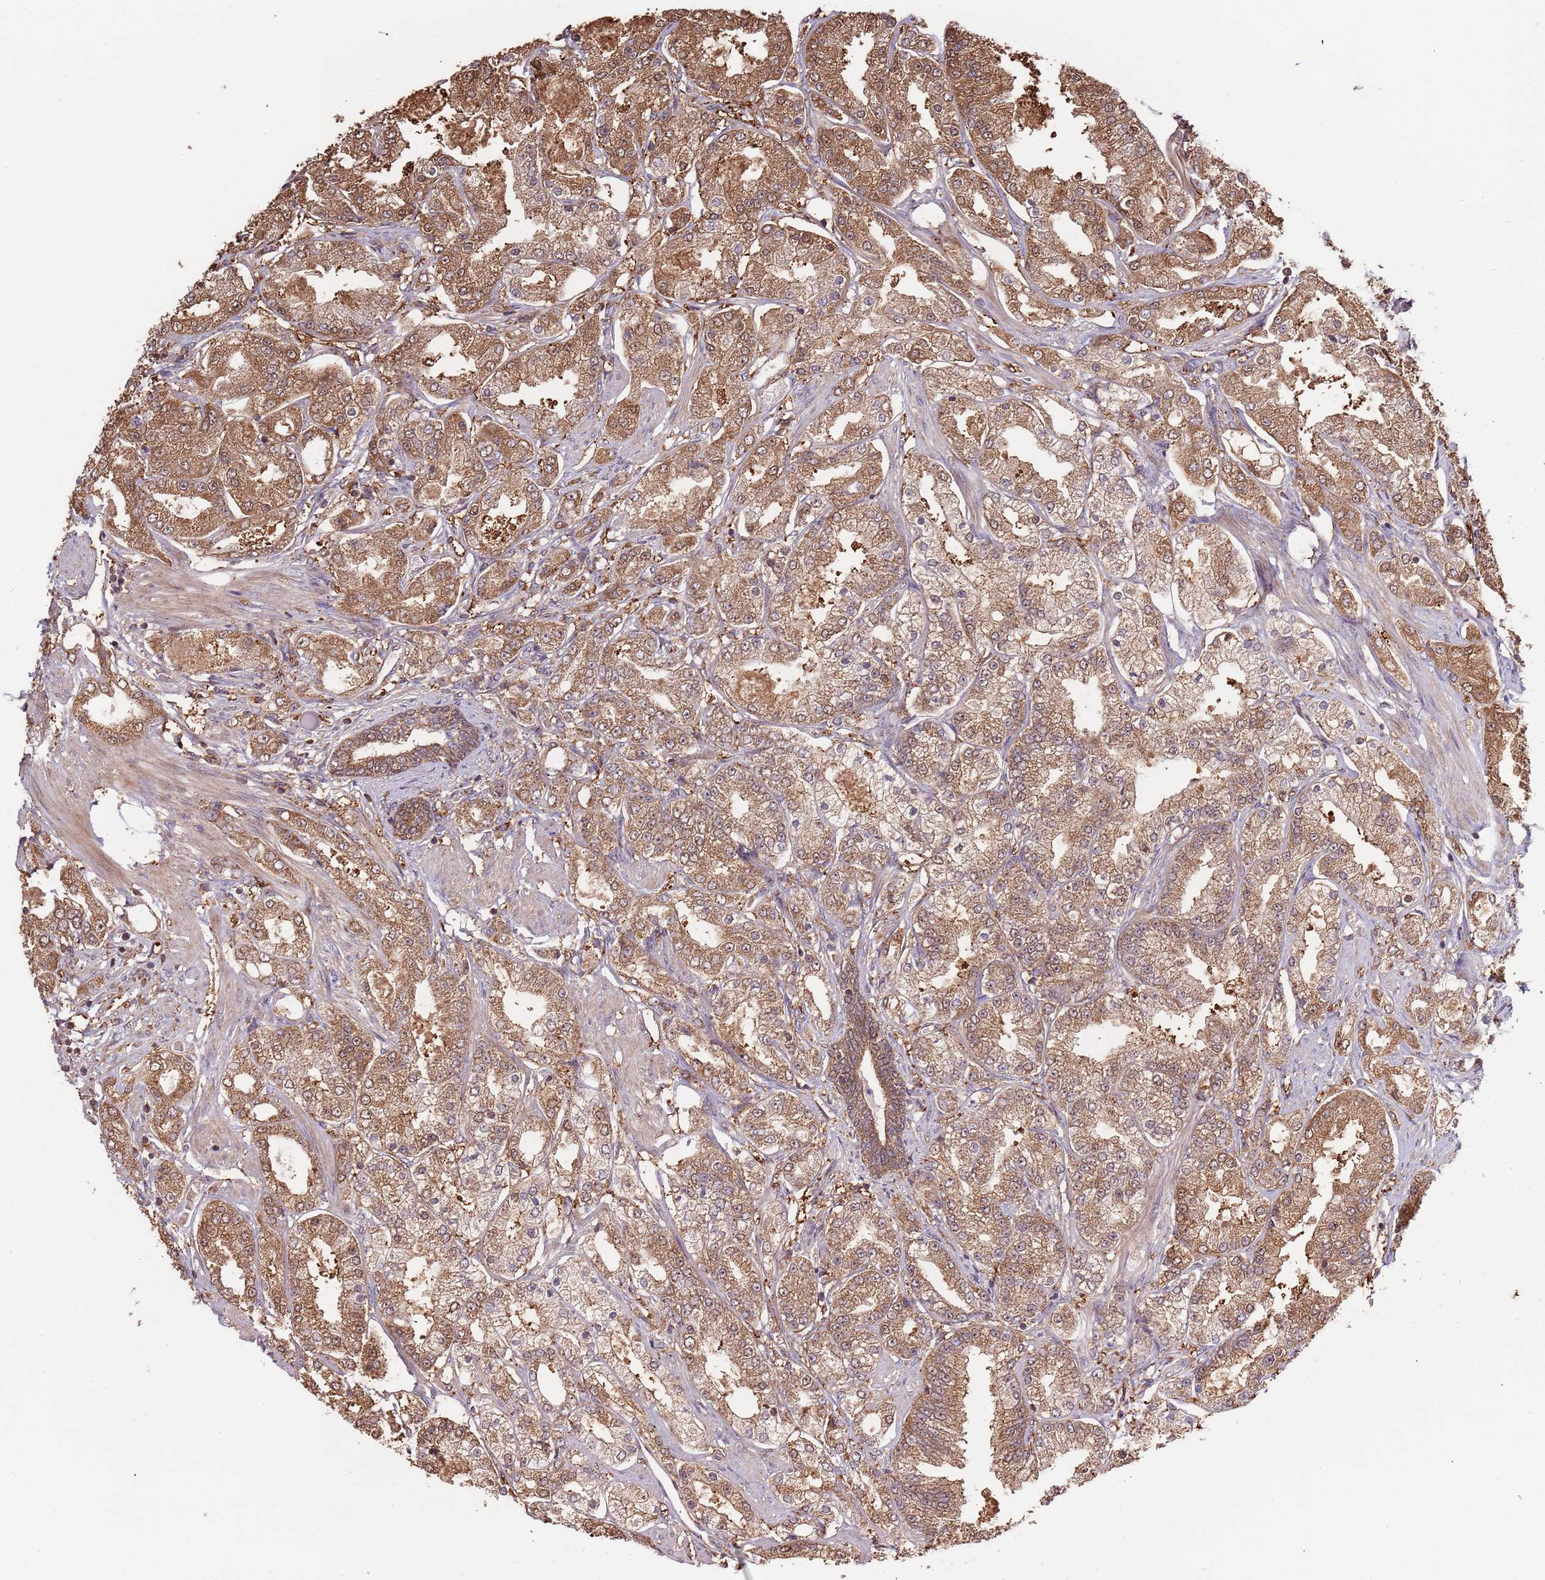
{"staining": {"intensity": "moderate", "quantity": ">75%", "location": "cytoplasmic/membranous,nuclear"}, "tissue": "prostate cancer", "cell_type": "Tumor cells", "image_type": "cancer", "snomed": [{"axis": "morphology", "description": "Adenocarcinoma, High grade"}, {"axis": "topography", "description": "Prostate"}], "caption": "Immunohistochemical staining of human prostate high-grade adenocarcinoma exhibits medium levels of moderate cytoplasmic/membranous and nuclear staining in approximately >75% of tumor cells.", "gene": "IL17RD", "patient": {"sex": "male", "age": 69}}